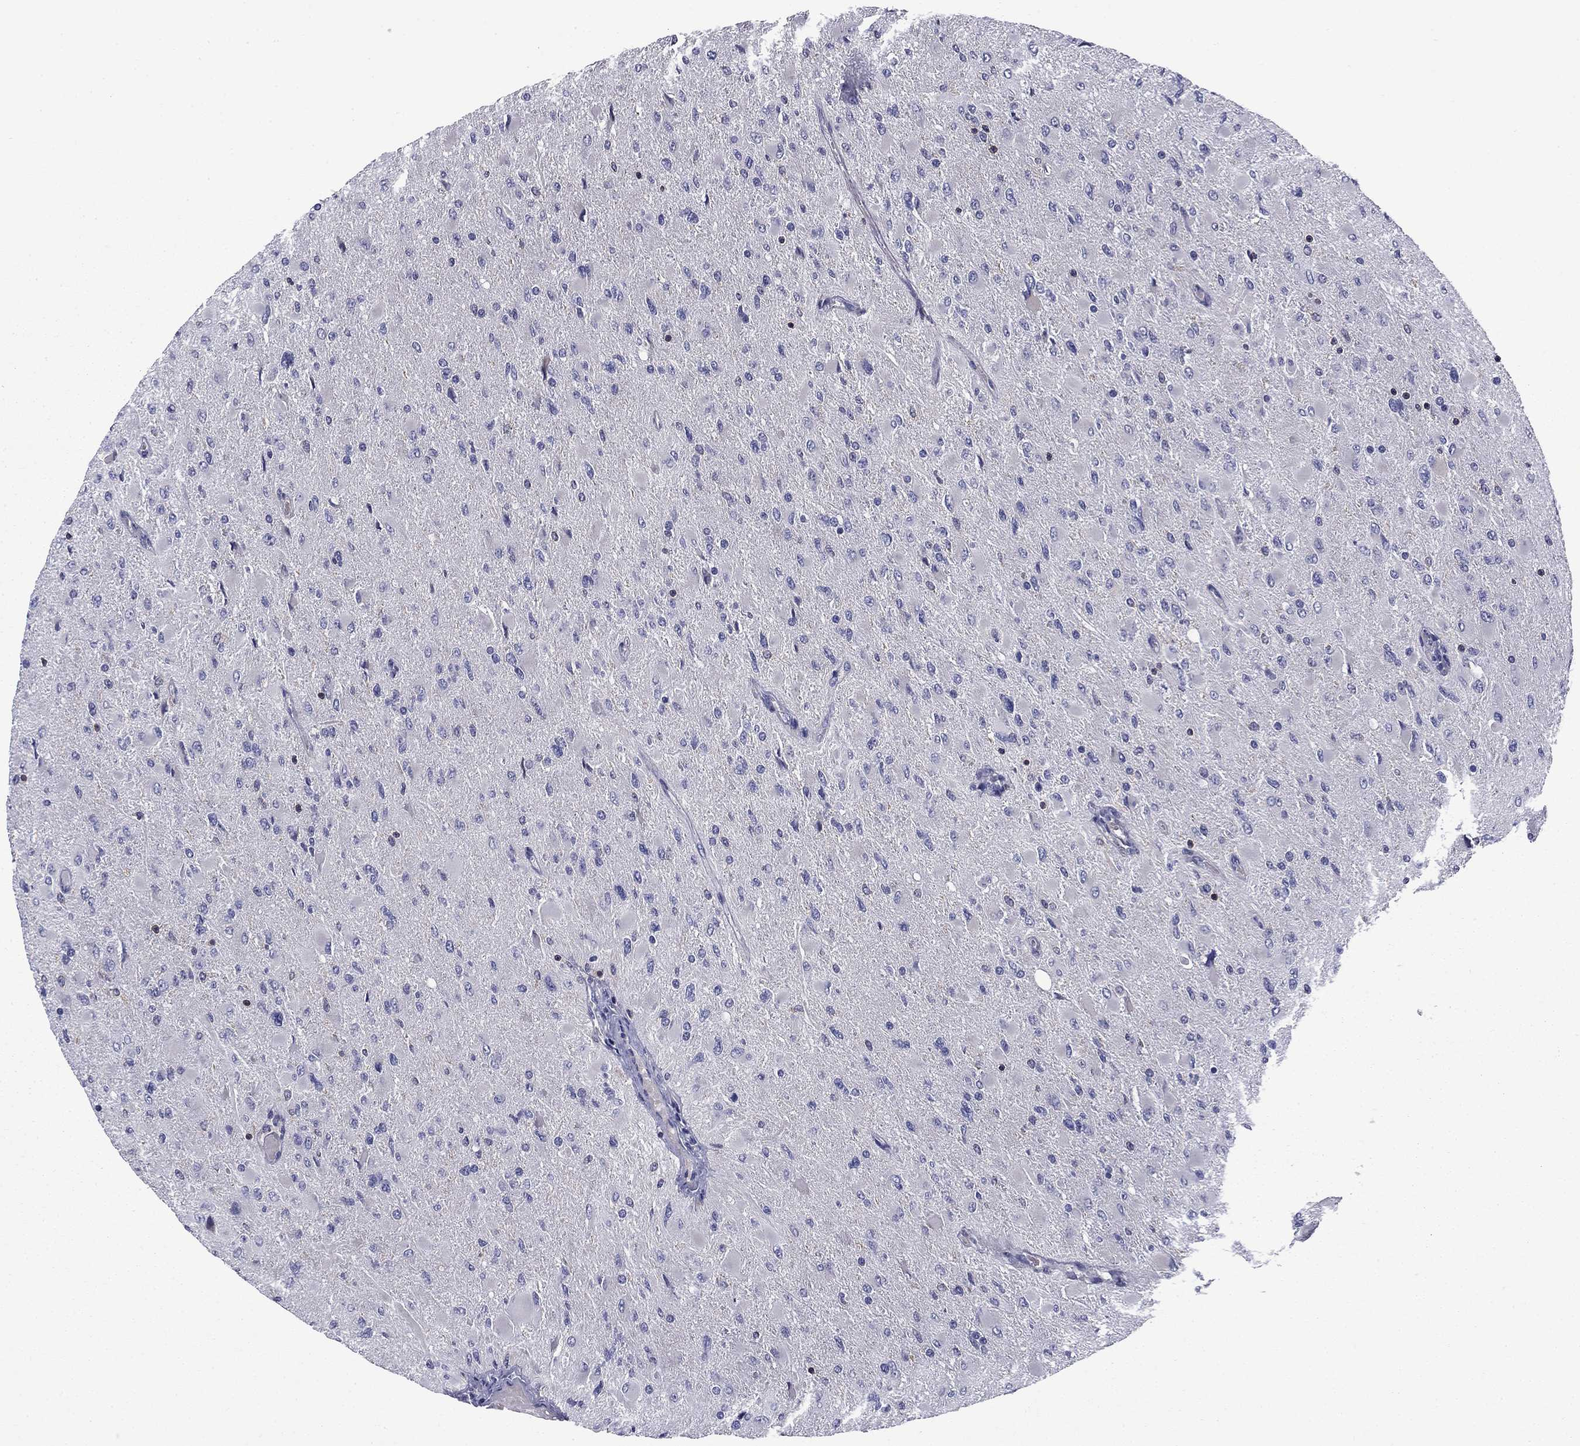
{"staining": {"intensity": "negative", "quantity": "none", "location": "none"}, "tissue": "glioma", "cell_type": "Tumor cells", "image_type": "cancer", "snomed": [{"axis": "morphology", "description": "Glioma, malignant, High grade"}, {"axis": "topography", "description": "Cerebral cortex"}], "caption": "High power microscopy histopathology image of an IHC histopathology image of malignant glioma (high-grade), revealing no significant staining in tumor cells.", "gene": "ARHGAP45", "patient": {"sex": "female", "age": 36}}